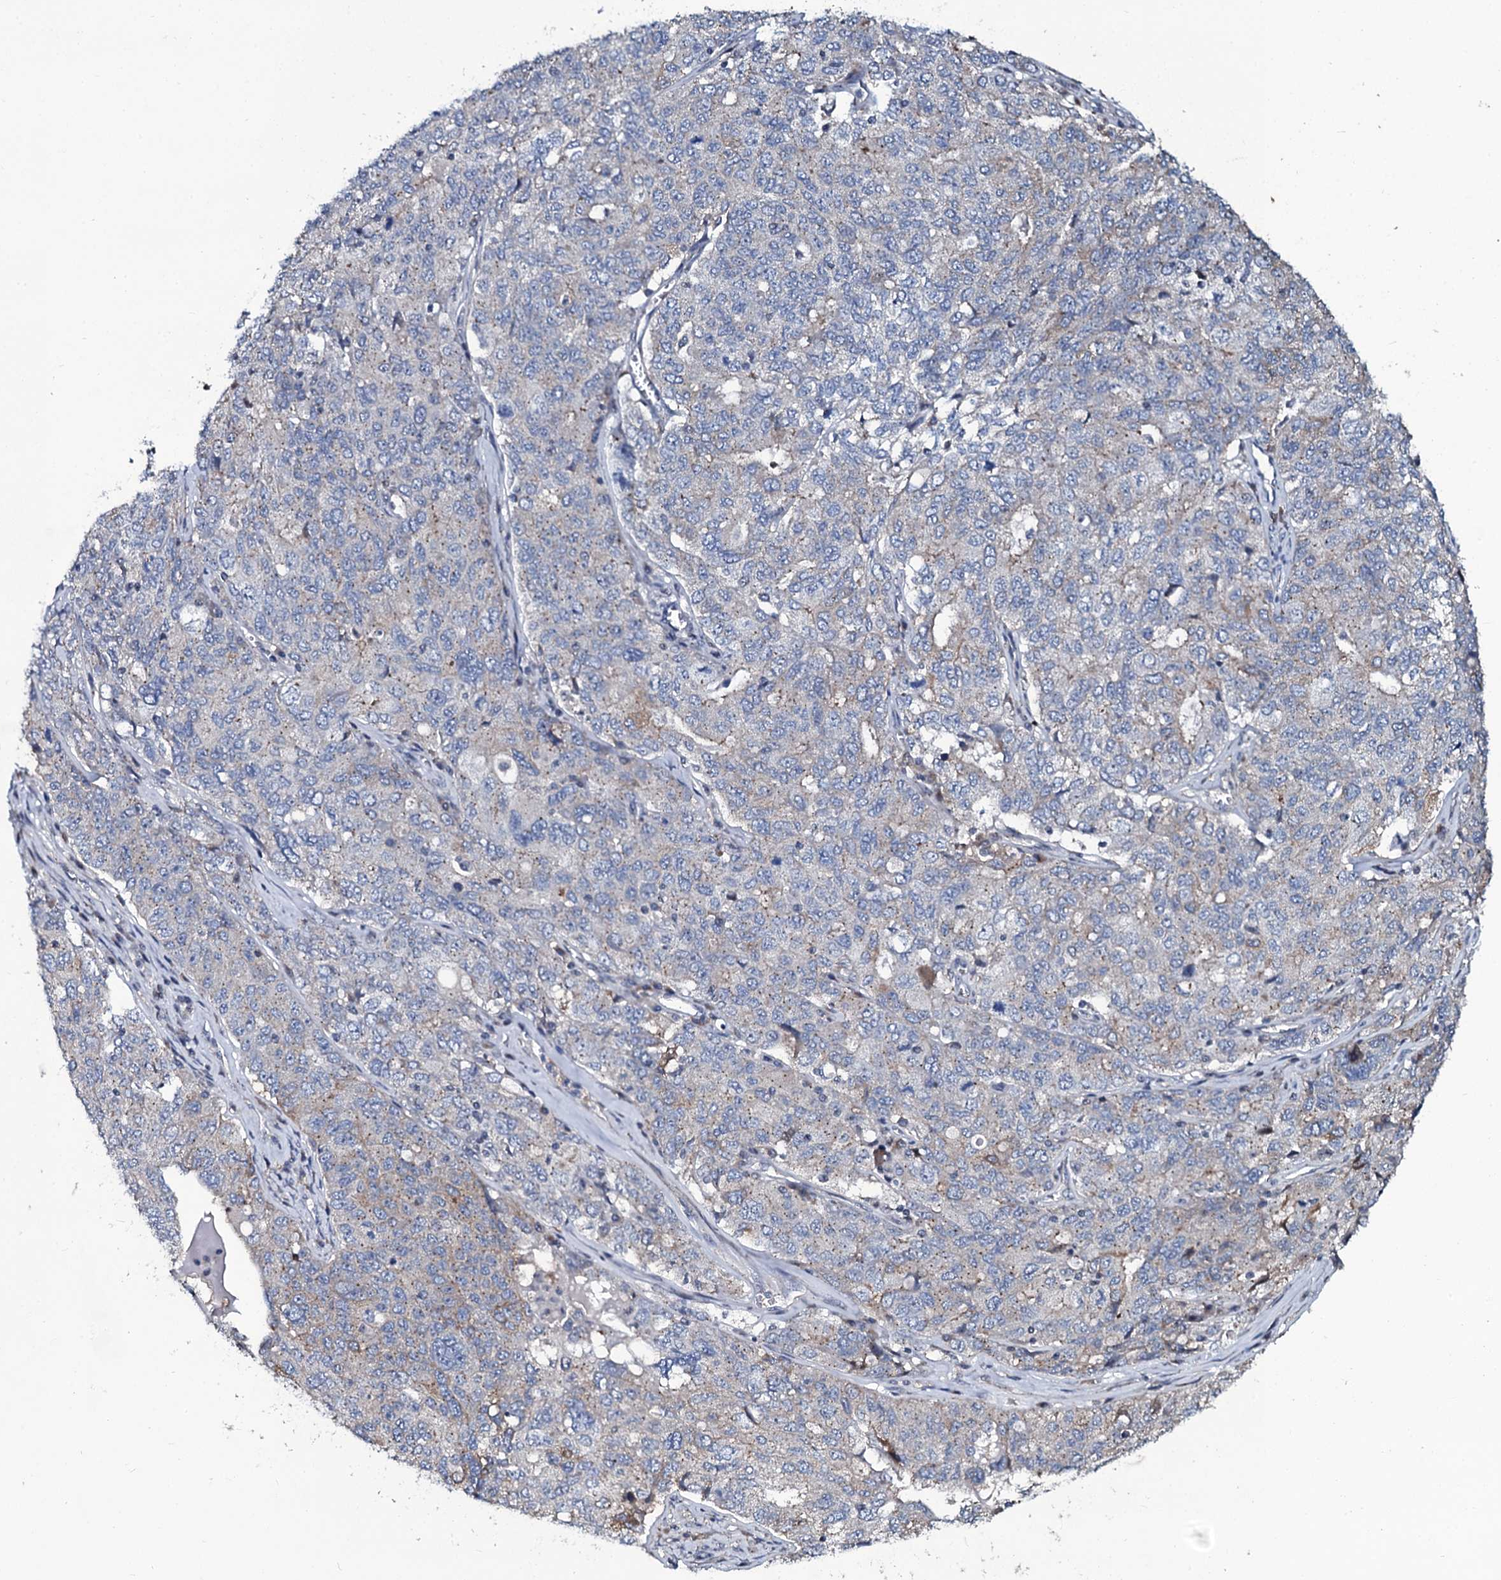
{"staining": {"intensity": "moderate", "quantity": "<25%", "location": "cytoplasmic/membranous"}, "tissue": "ovarian cancer", "cell_type": "Tumor cells", "image_type": "cancer", "snomed": [{"axis": "morphology", "description": "Carcinoma, endometroid"}, {"axis": "topography", "description": "Ovary"}], "caption": "Endometroid carcinoma (ovarian) stained with DAB (3,3'-diaminobenzidine) immunohistochemistry exhibits low levels of moderate cytoplasmic/membranous staining in approximately <25% of tumor cells. Ihc stains the protein in brown and the nuclei are stained blue.", "gene": "USPL1", "patient": {"sex": "female", "age": 62}}